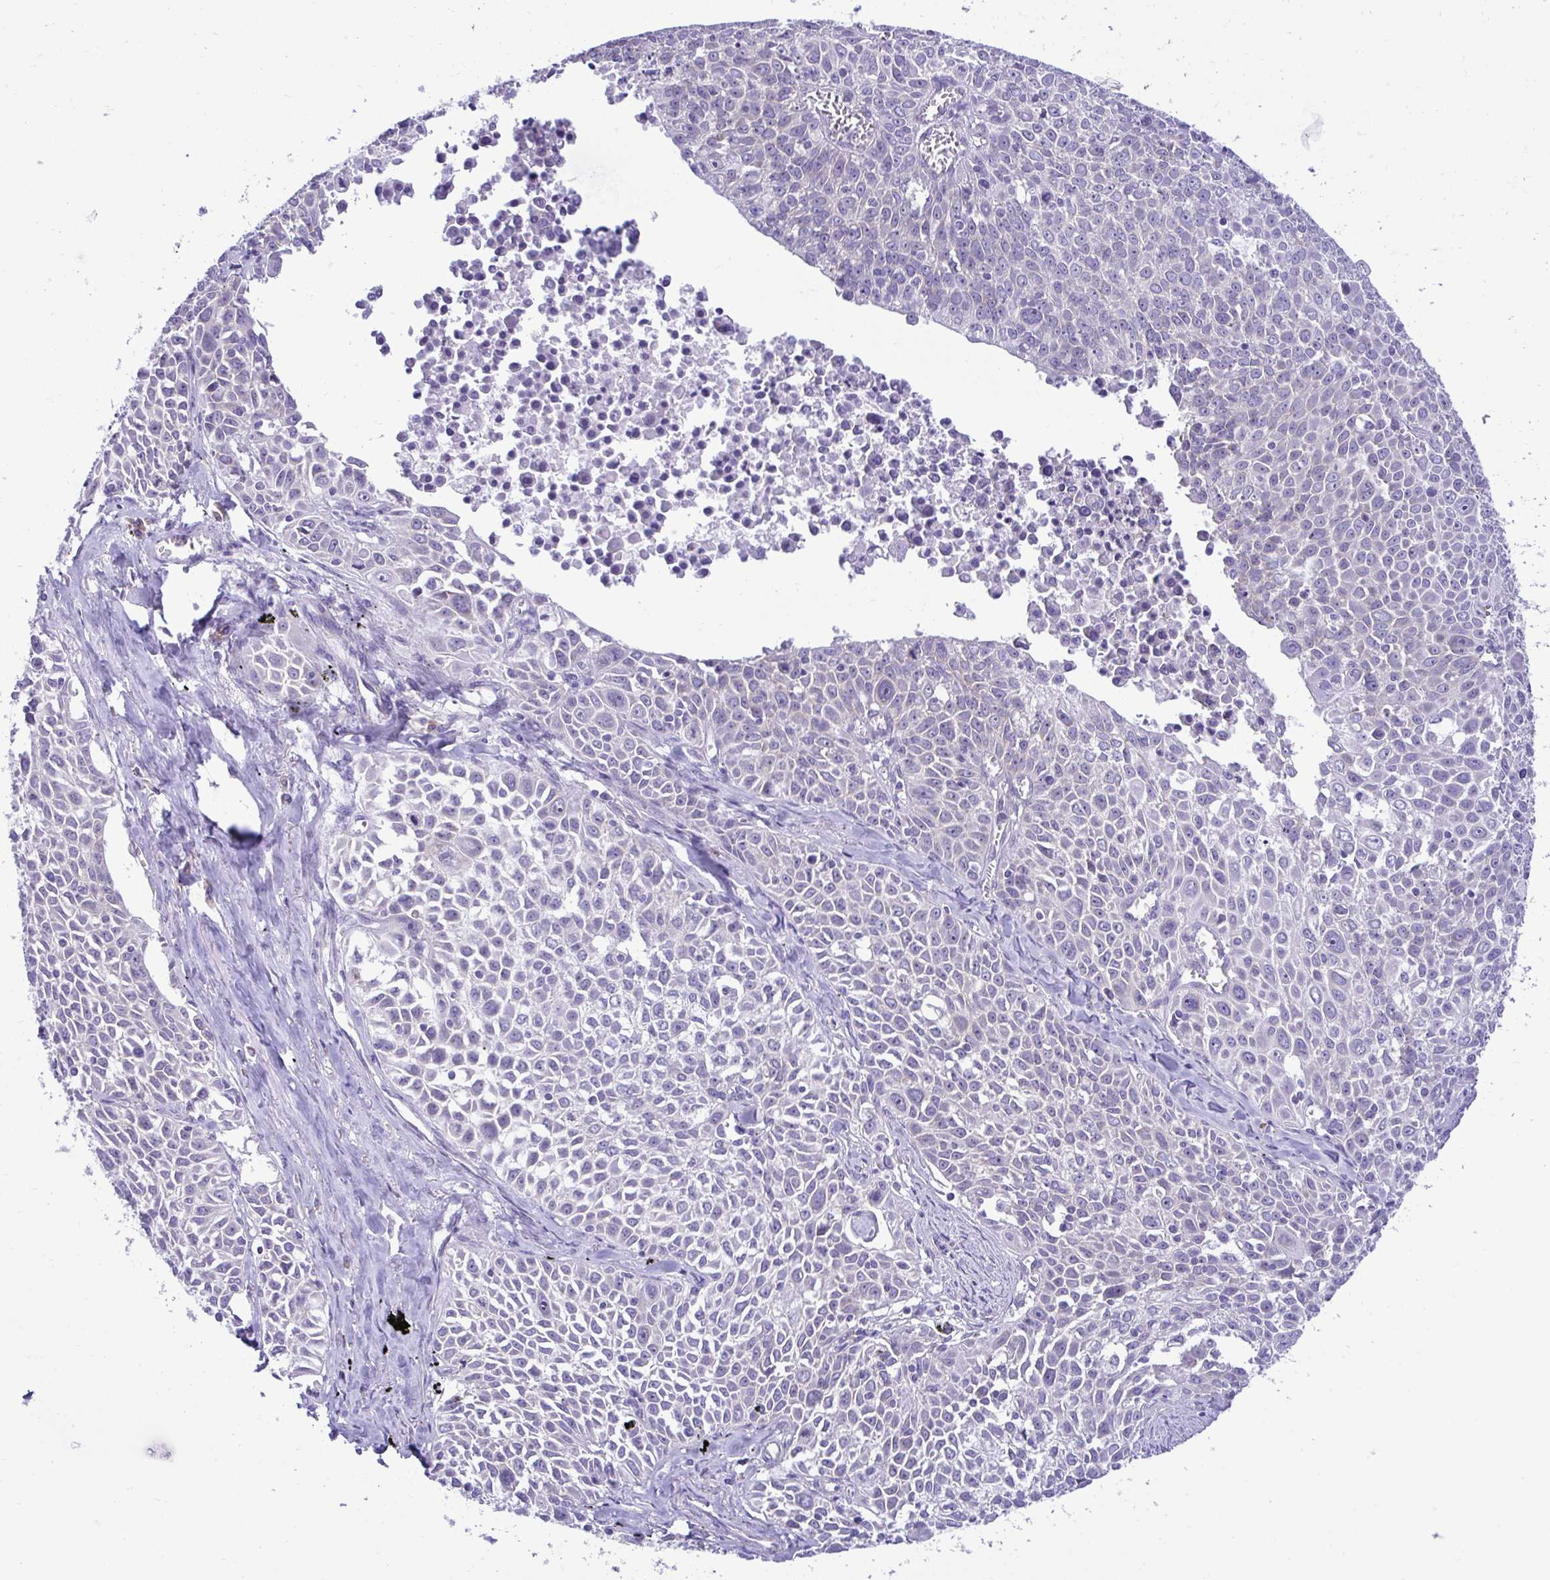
{"staining": {"intensity": "weak", "quantity": "<25%", "location": "cytoplasmic/membranous"}, "tissue": "lung cancer", "cell_type": "Tumor cells", "image_type": "cancer", "snomed": [{"axis": "morphology", "description": "Squamous cell carcinoma, NOS"}, {"axis": "morphology", "description": "Squamous cell carcinoma, metastatic, NOS"}, {"axis": "topography", "description": "Lymph node"}, {"axis": "topography", "description": "Lung"}], "caption": "IHC histopathology image of neoplastic tissue: squamous cell carcinoma (lung) stained with DAB (3,3'-diaminobenzidine) shows no significant protein expression in tumor cells.", "gene": "RPL7", "patient": {"sex": "female", "age": 62}}